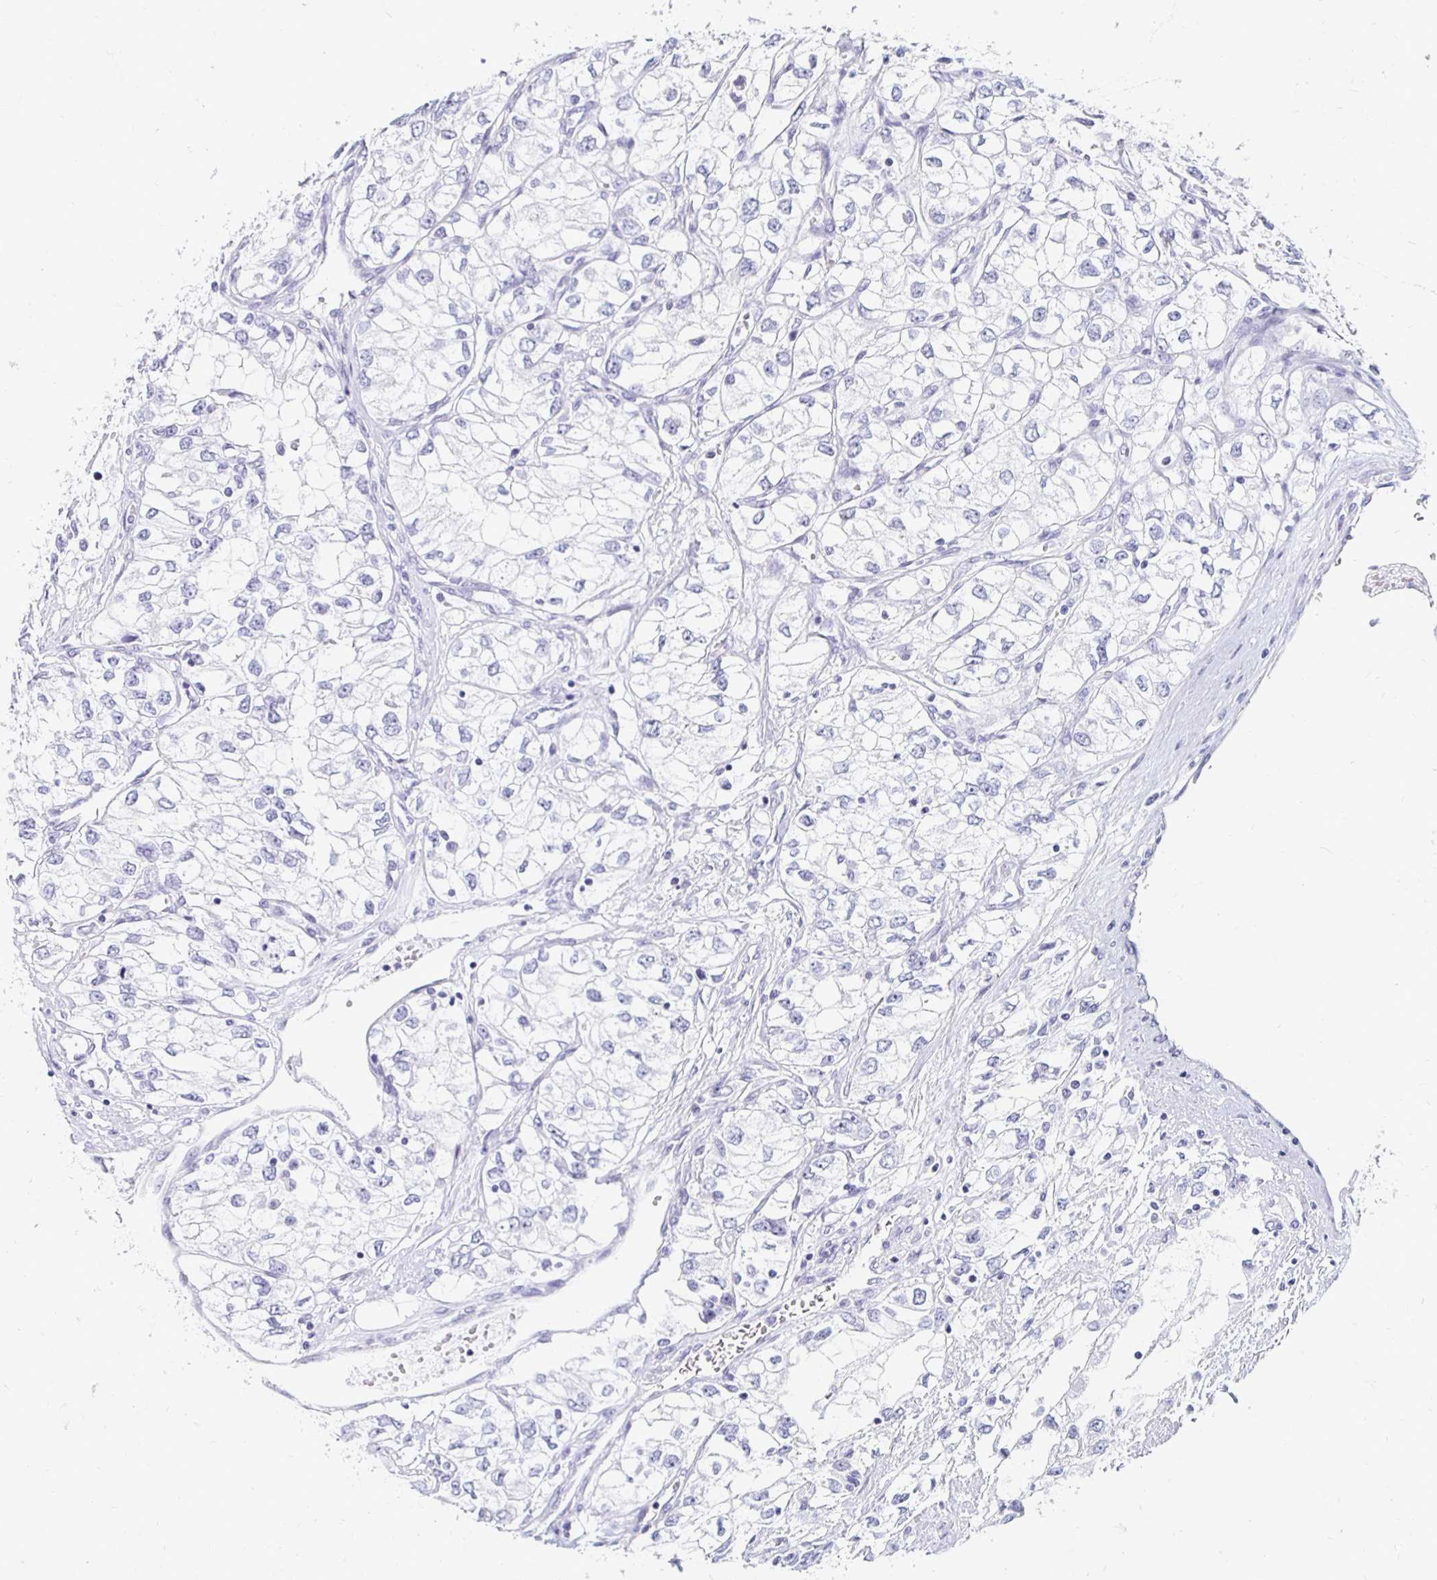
{"staining": {"intensity": "negative", "quantity": "none", "location": "none"}, "tissue": "renal cancer", "cell_type": "Tumor cells", "image_type": "cancer", "snomed": [{"axis": "morphology", "description": "Adenocarcinoma, NOS"}, {"axis": "topography", "description": "Kidney"}], "caption": "Tumor cells show no significant expression in renal cancer (adenocarcinoma).", "gene": "KCNQ2", "patient": {"sex": "female", "age": 59}}